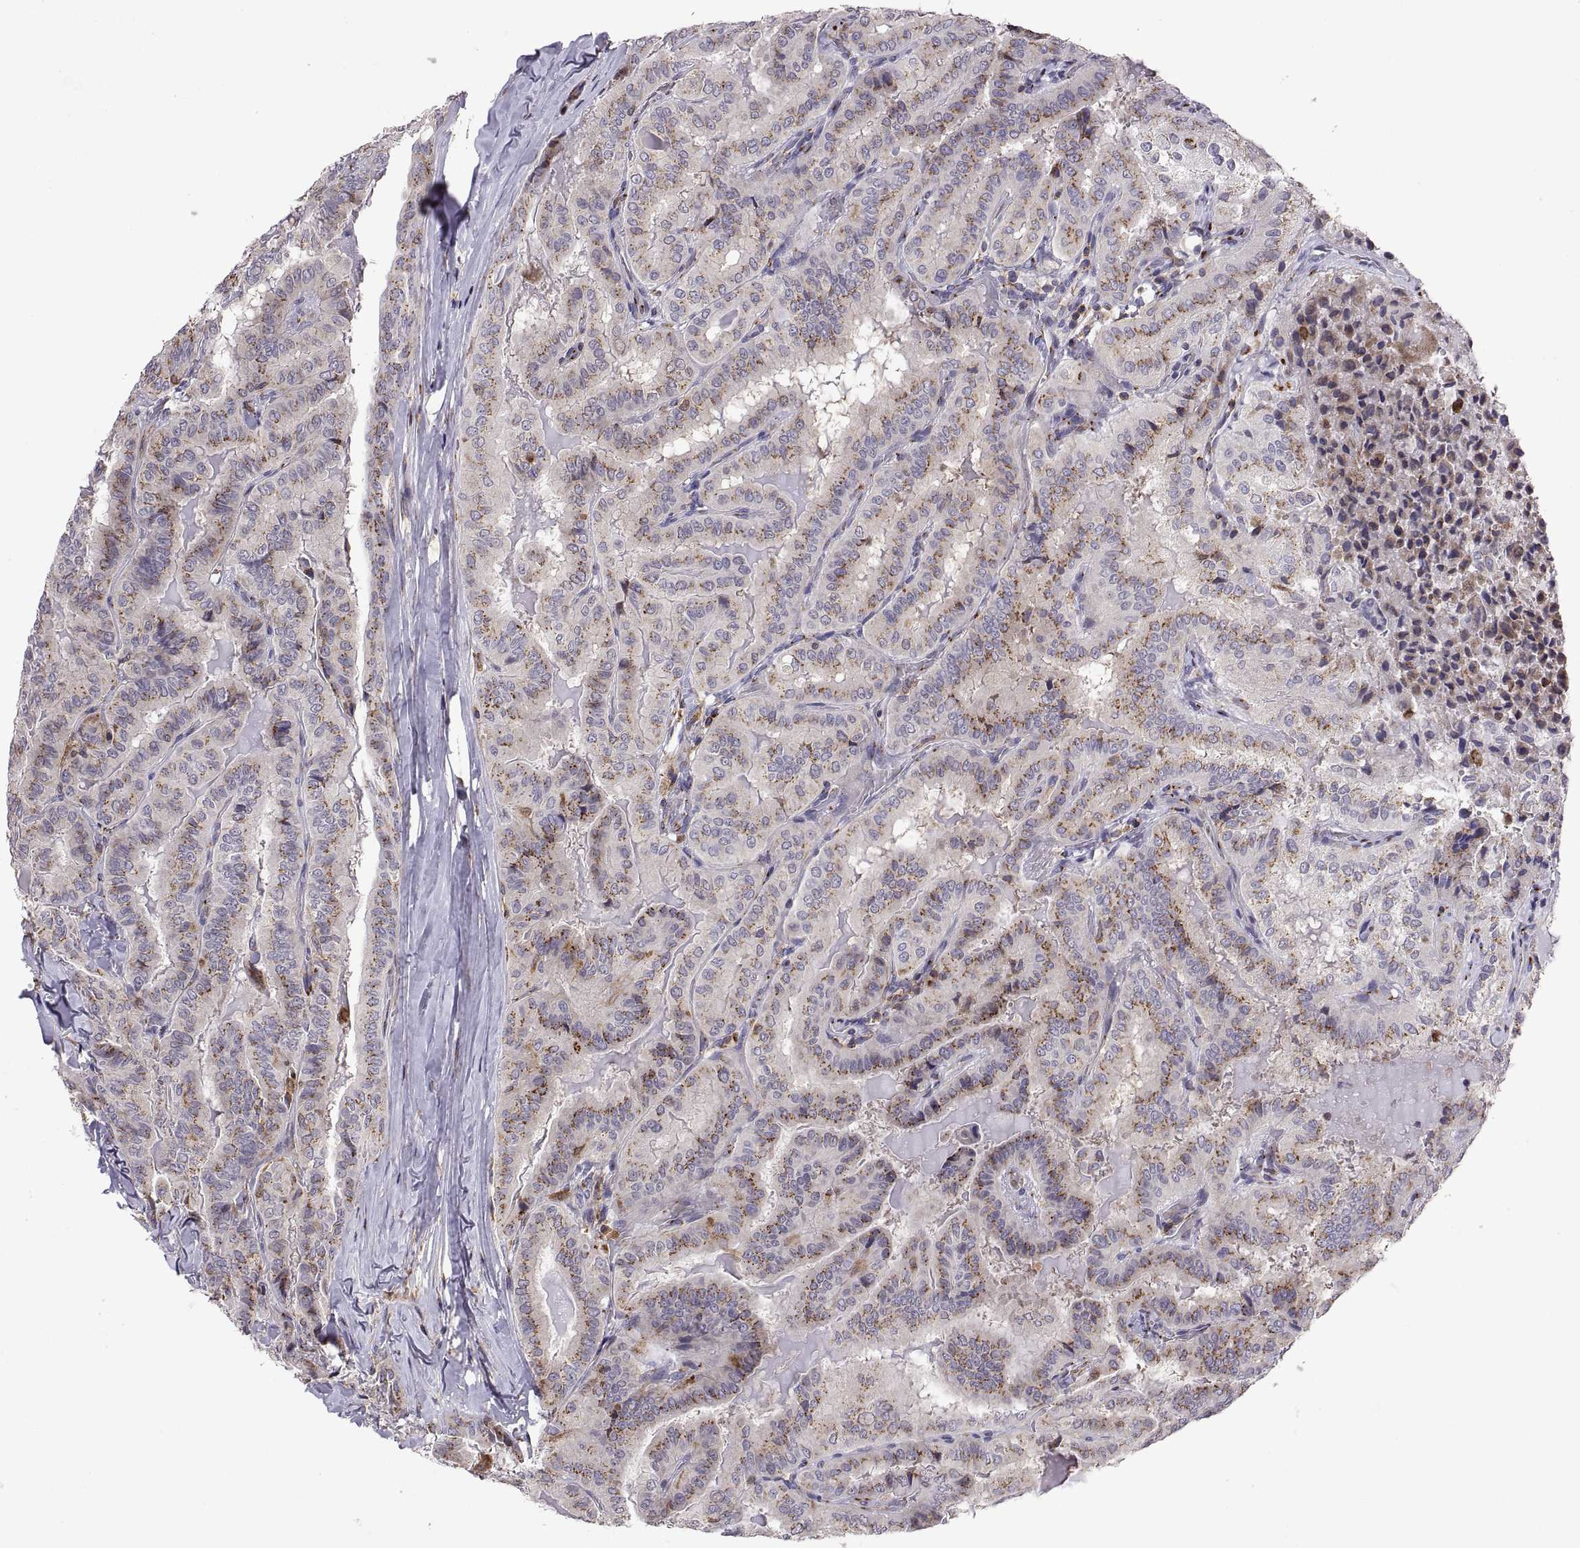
{"staining": {"intensity": "strong", "quantity": "25%-75%", "location": "cytoplasmic/membranous"}, "tissue": "thyroid cancer", "cell_type": "Tumor cells", "image_type": "cancer", "snomed": [{"axis": "morphology", "description": "Papillary adenocarcinoma, NOS"}, {"axis": "topography", "description": "Thyroid gland"}], "caption": "Human papillary adenocarcinoma (thyroid) stained with a protein marker reveals strong staining in tumor cells.", "gene": "ACAP1", "patient": {"sex": "female", "age": 68}}